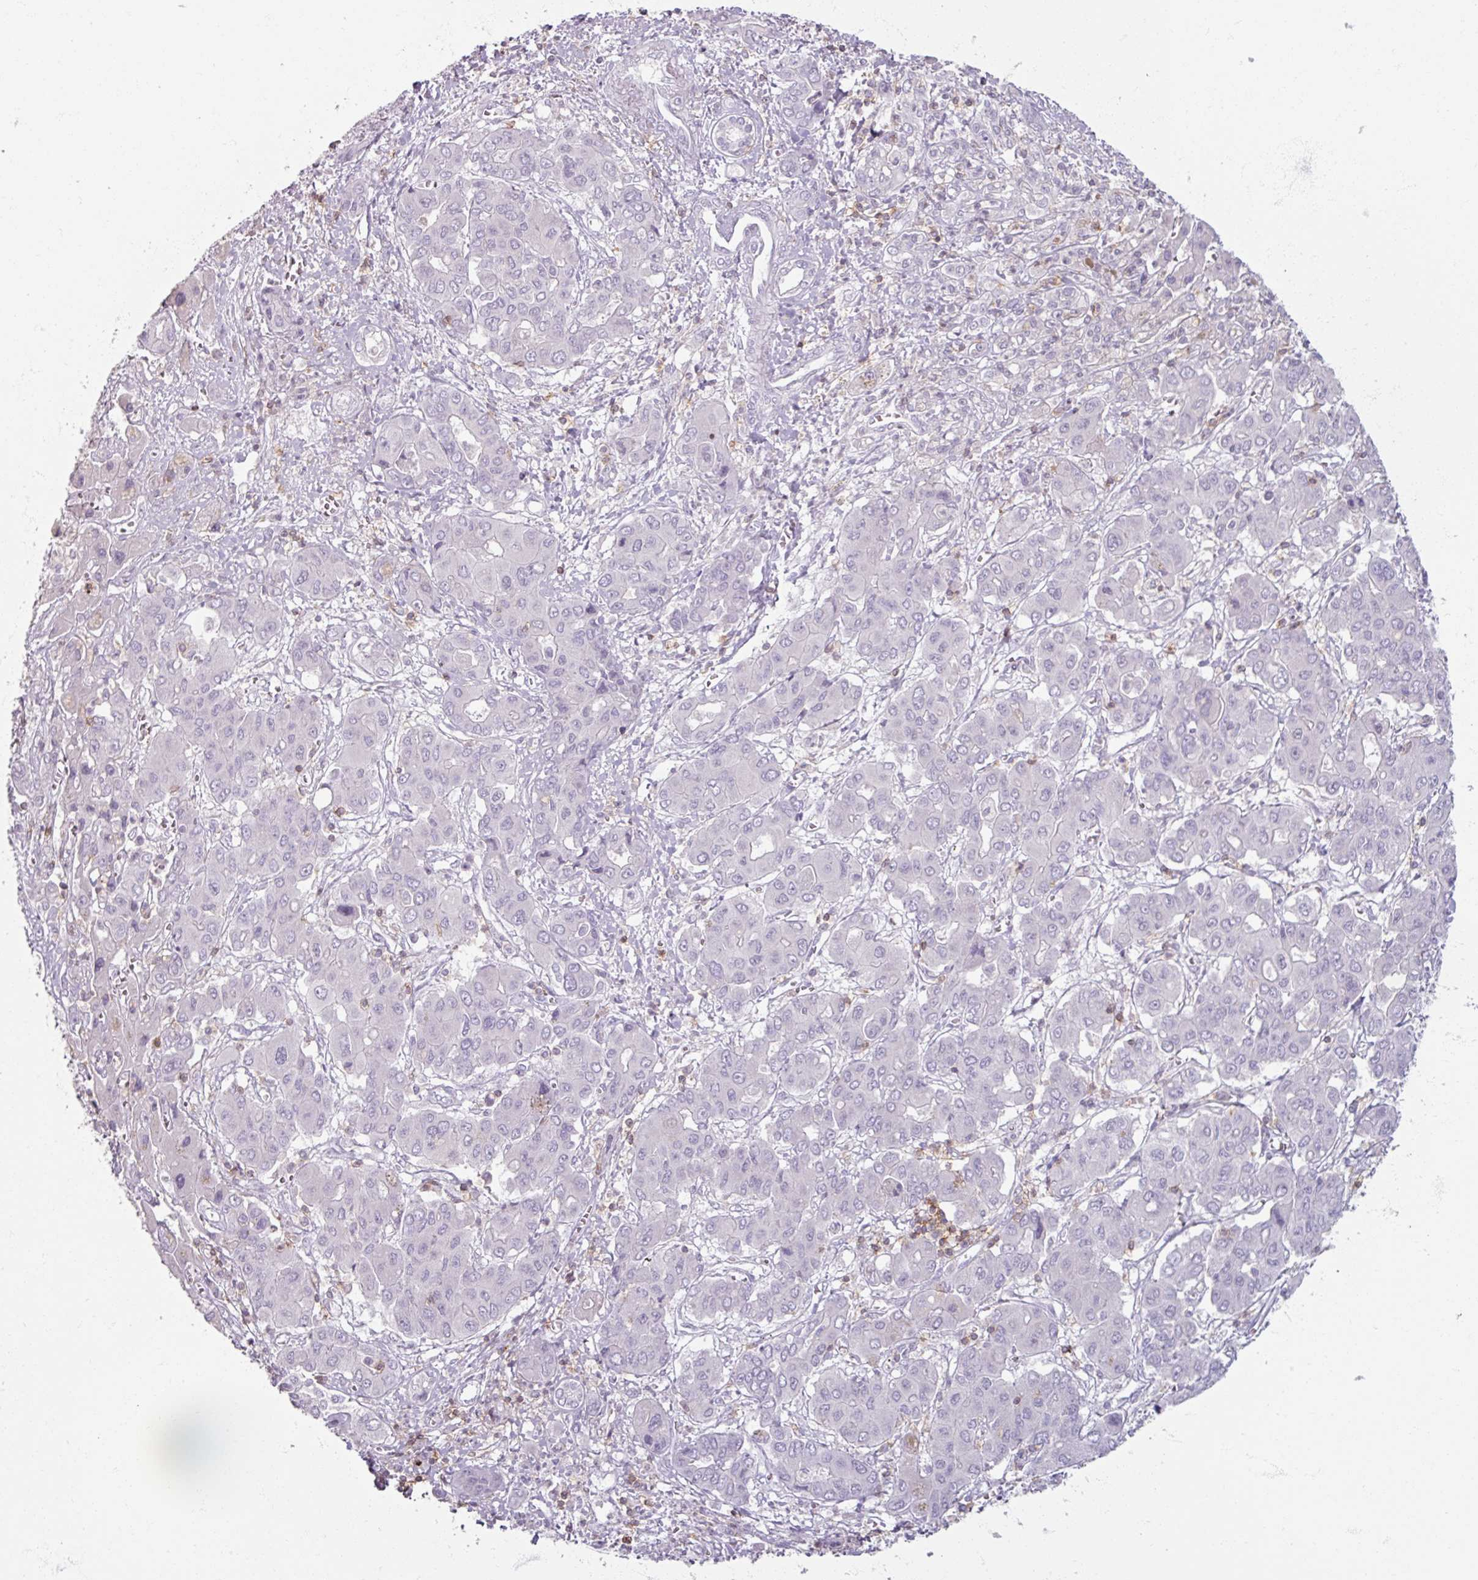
{"staining": {"intensity": "negative", "quantity": "none", "location": "none"}, "tissue": "liver cancer", "cell_type": "Tumor cells", "image_type": "cancer", "snomed": [{"axis": "morphology", "description": "Cholangiocarcinoma"}, {"axis": "topography", "description": "Liver"}], "caption": "DAB (3,3'-diaminobenzidine) immunohistochemical staining of human liver cancer displays no significant expression in tumor cells.", "gene": "PTPRC", "patient": {"sex": "male", "age": 67}}